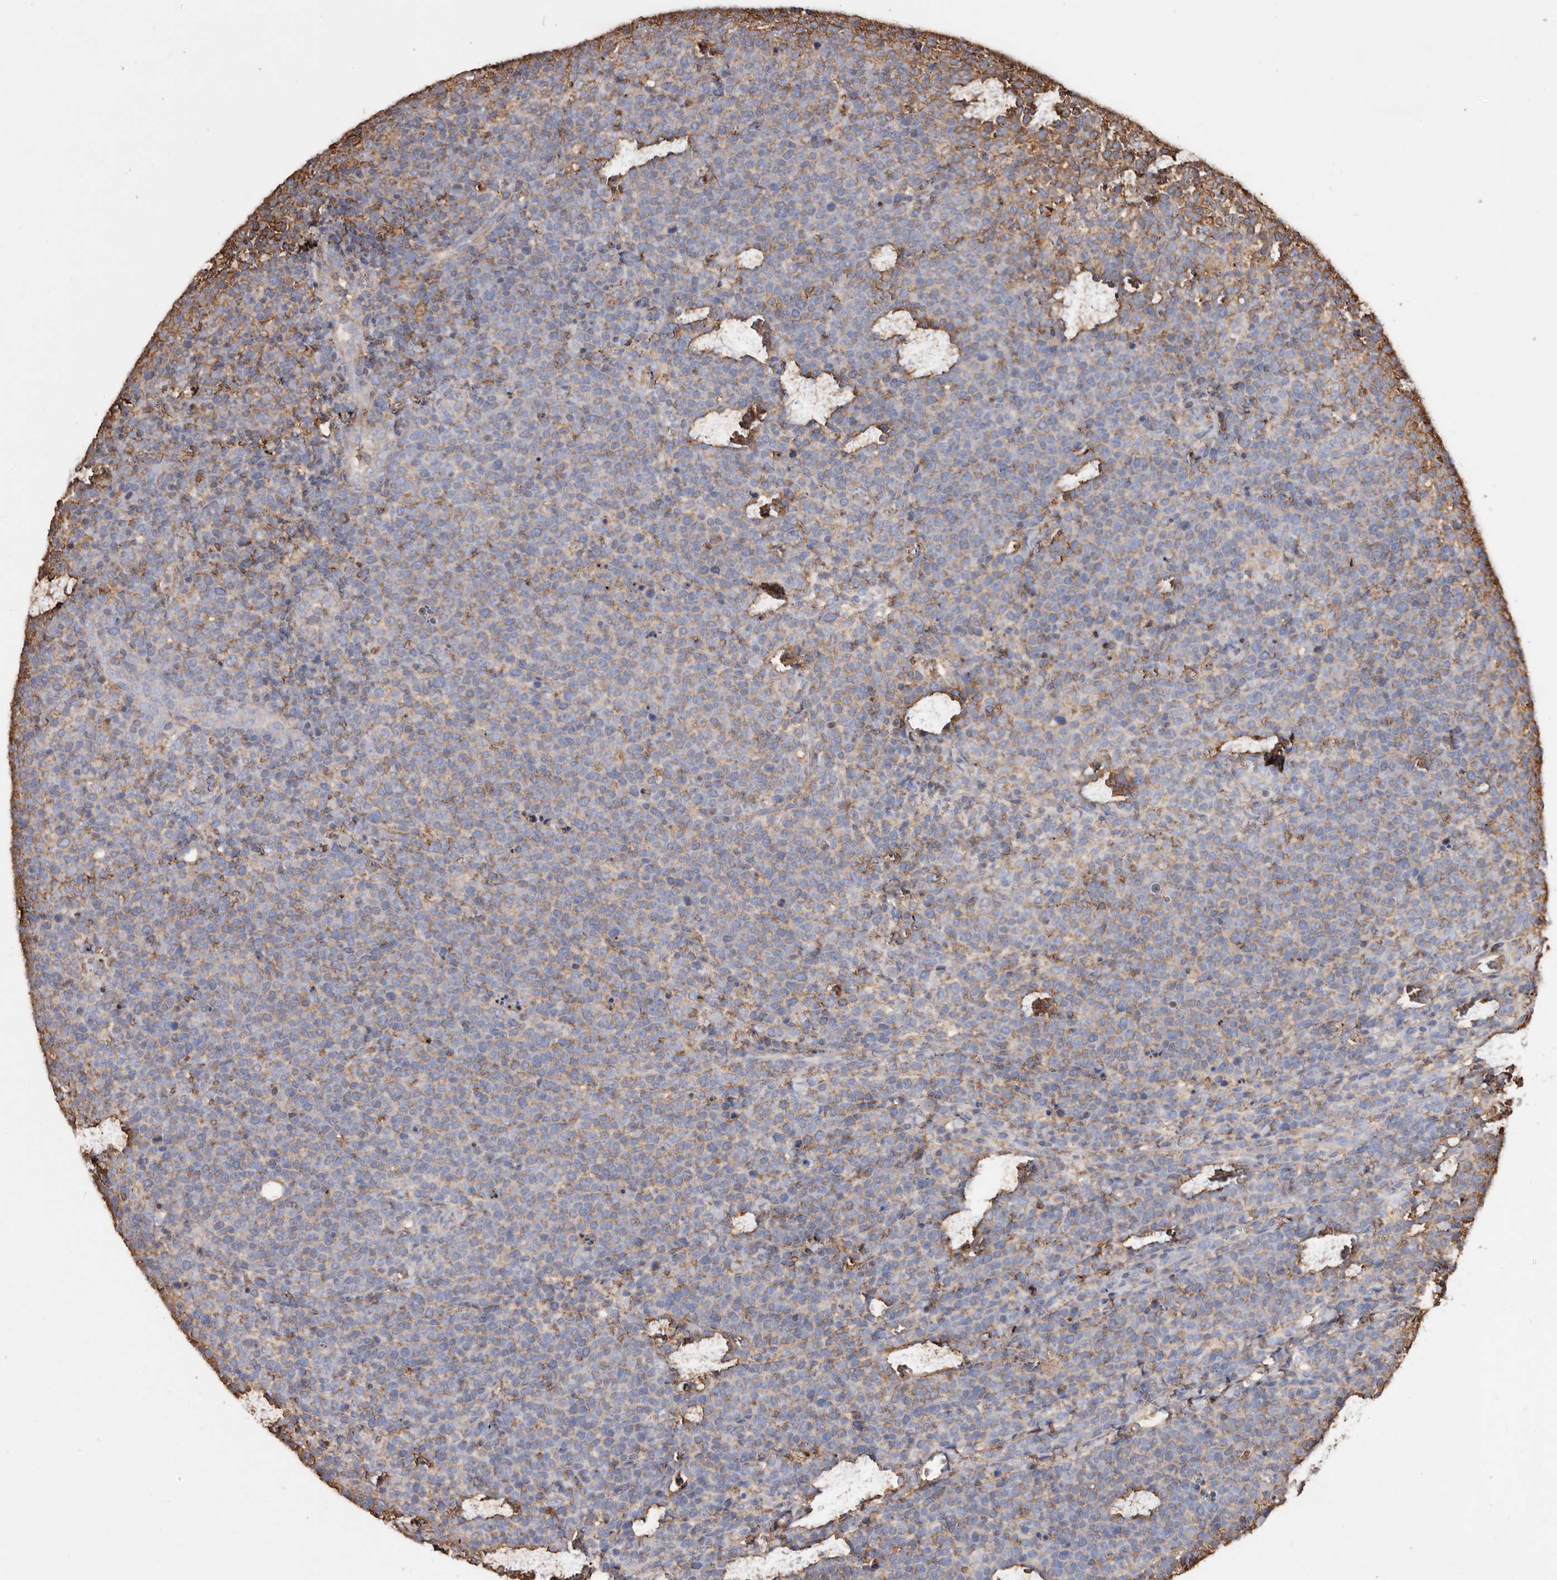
{"staining": {"intensity": "moderate", "quantity": "<25%", "location": "cytoplasmic/membranous"}, "tissue": "lymphoma", "cell_type": "Tumor cells", "image_type": "cancer", "snomed": [{"axis": "morphology", "description": "Malignant lymphoma, non-Hodgkin's type, High grade"}, {"axis": "topography", "description": "Lymph node"}], "caption": "Malignant lymphoma, non-Hodgkin's type (high-grade) tissue exhibits moderate cytoplasmic/membranous staining in about <25% of tumor cells The protein of interest is shown in brown color, while the nuclei are stained blue.", "gene": "COQ8B", "patient": {"sex": "male", "age": 61}}